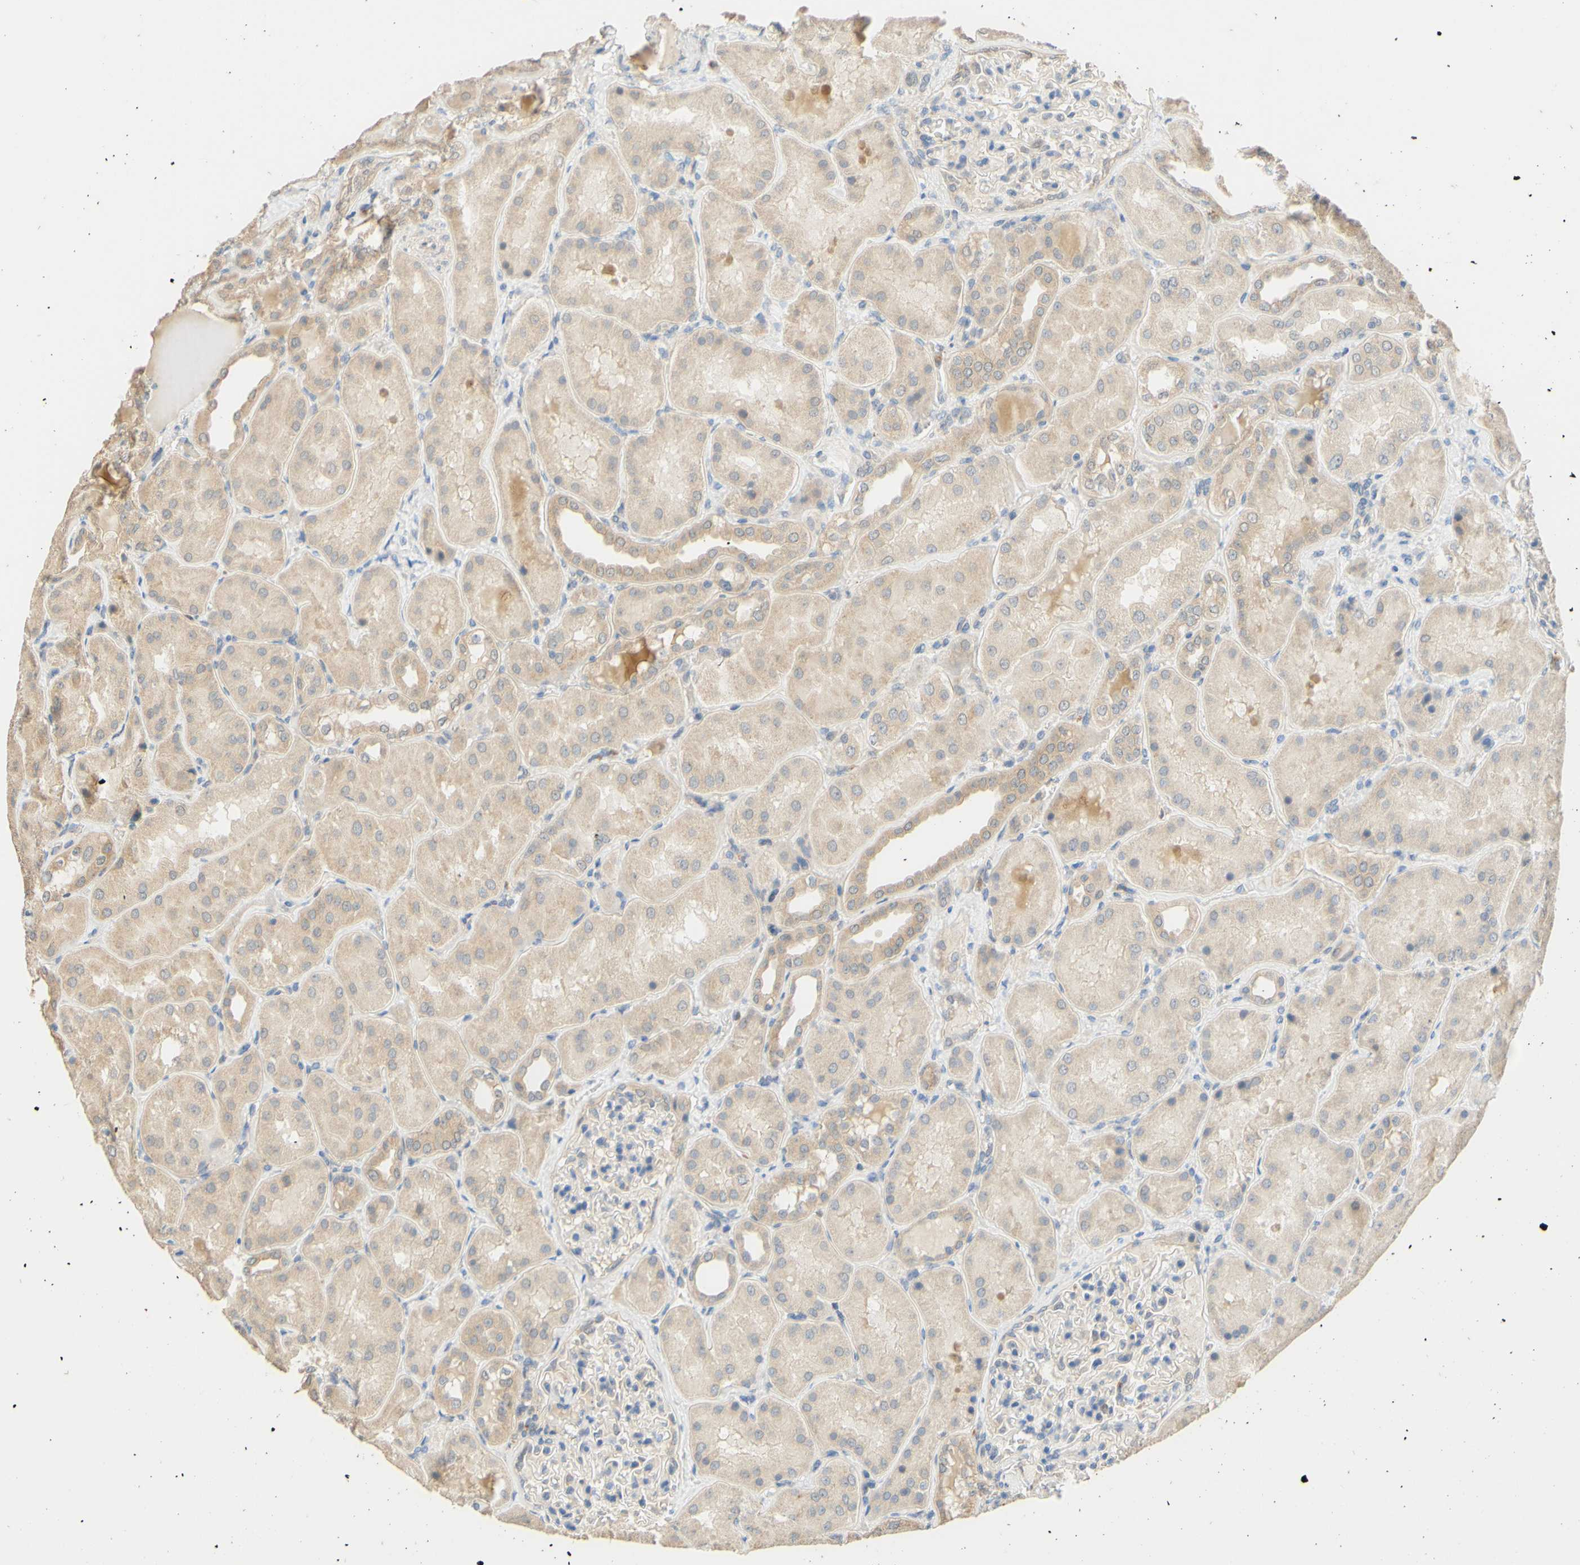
{"staining": {"intensity": "negative", "quantity": "none", "location": "none"}, "tissue": "kidney", "cell_type": "Cells in glomeruli", "image_type": "normal", "snomed": [{"axis": "morphology", "description": "Normal tissue, NOS"}, {"axis": "topography", "description": "Kidney"}], "caption": "Immunohistochemistry of benign human kidney displays no expression in cells in glomeruli. (Stains: DAB immunohistochemistry with hematoxylin counter stain, Microscopy: brightfield microscopy at high magnification).", "gene": "SMIM19", "patient": {"sex": "female", "age": 56}}